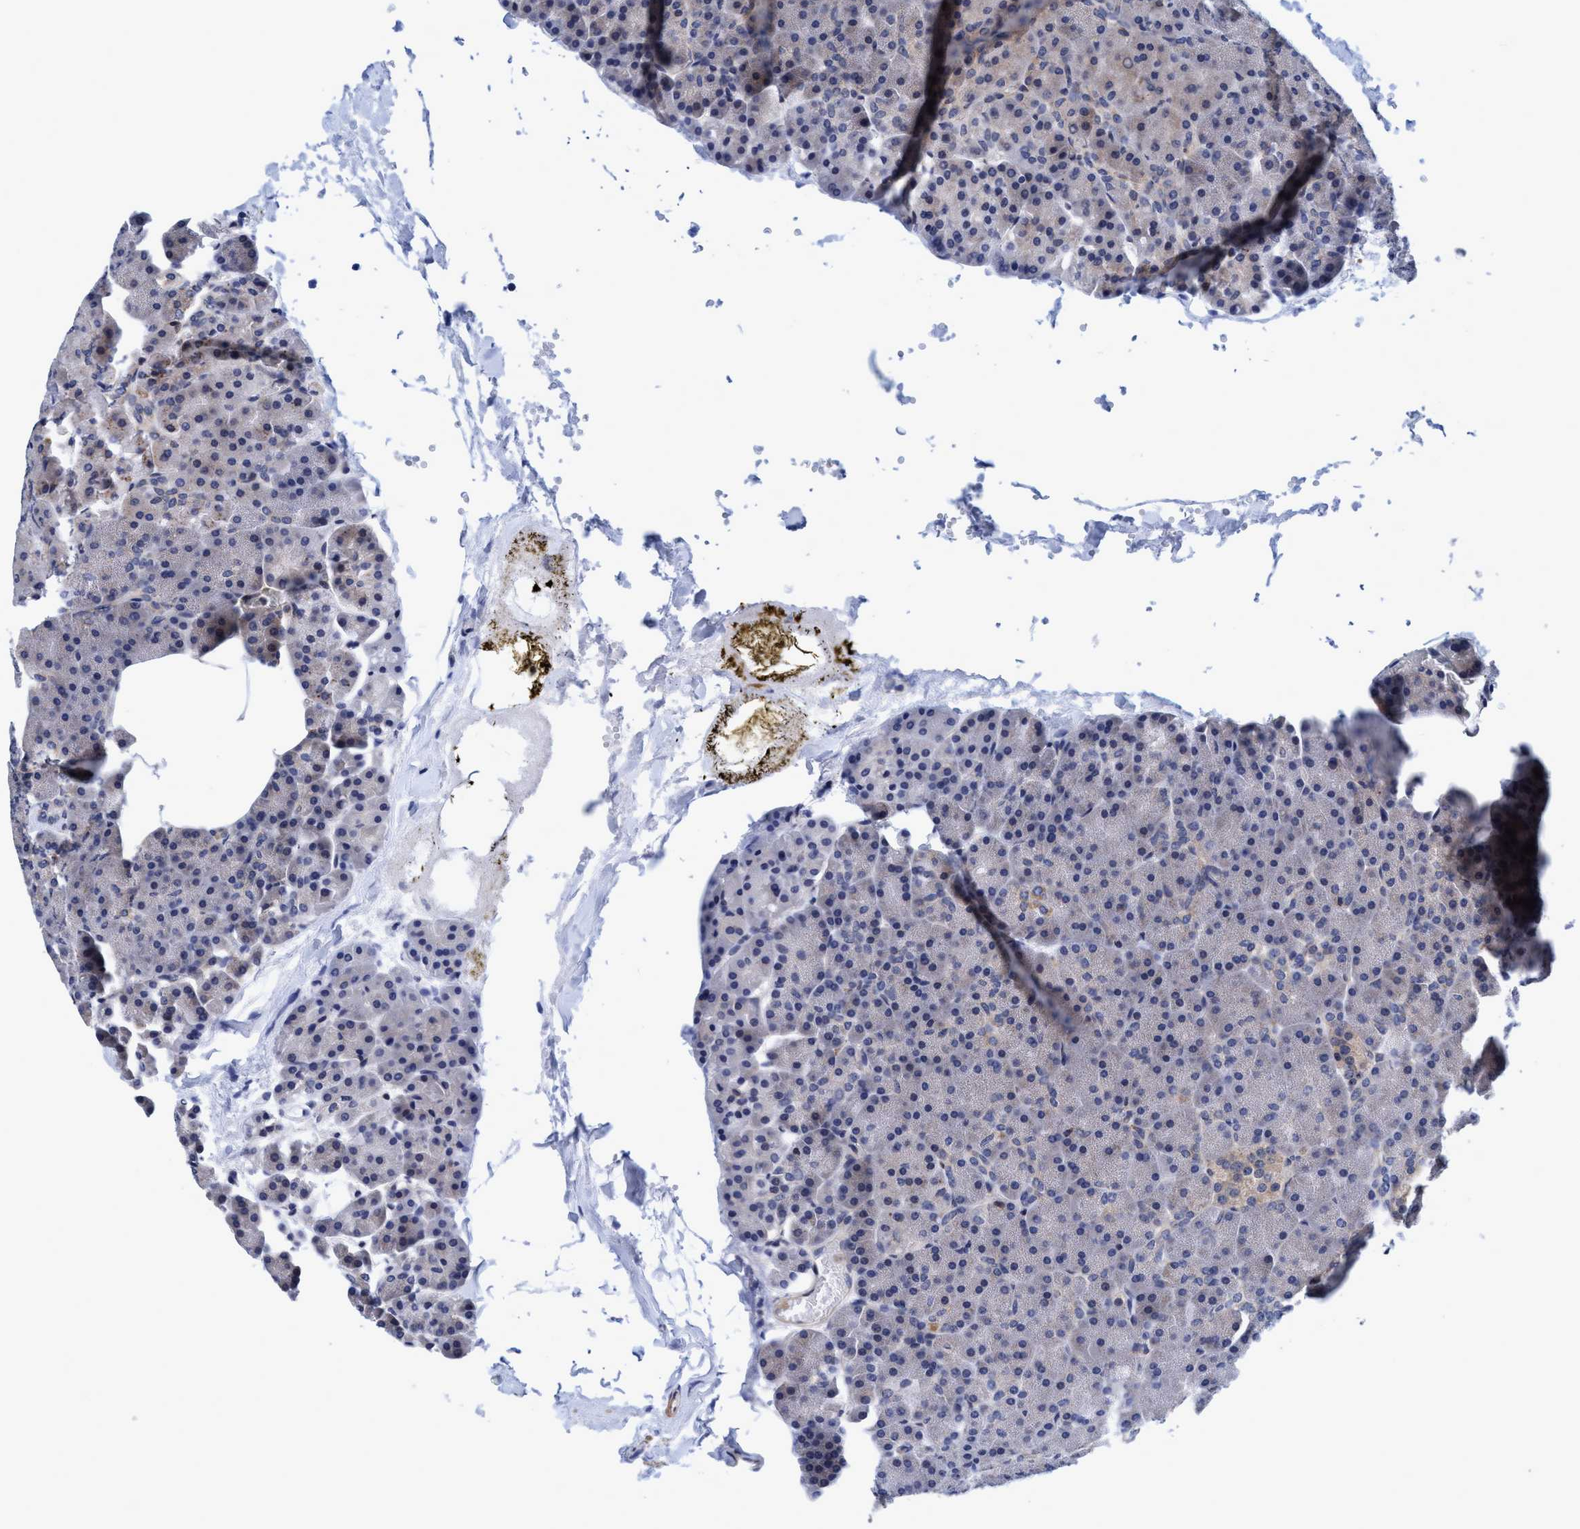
{"staining": {"intensity": "moderate", "quantity": "<25%", "location": "cytoplasmic/membranous"}, "tissue": "pancreas", "cell_type": "Exocrine glandular cells", "image_type": "normal", "snomed": [{"axis": "morphology", "description": "Normal tissue, NOS"}, {"axis": "topography", "description": "Pancreas"}], "caption": "This is an image of immunohistochemistry (IHC) staining of benign pancreas, which shows moderate staining in the cytoplasmic/membranous of exocrine glandular cells.", "gene": "CALCOCO2", "patient": {"sex": "female", "age": 35}}